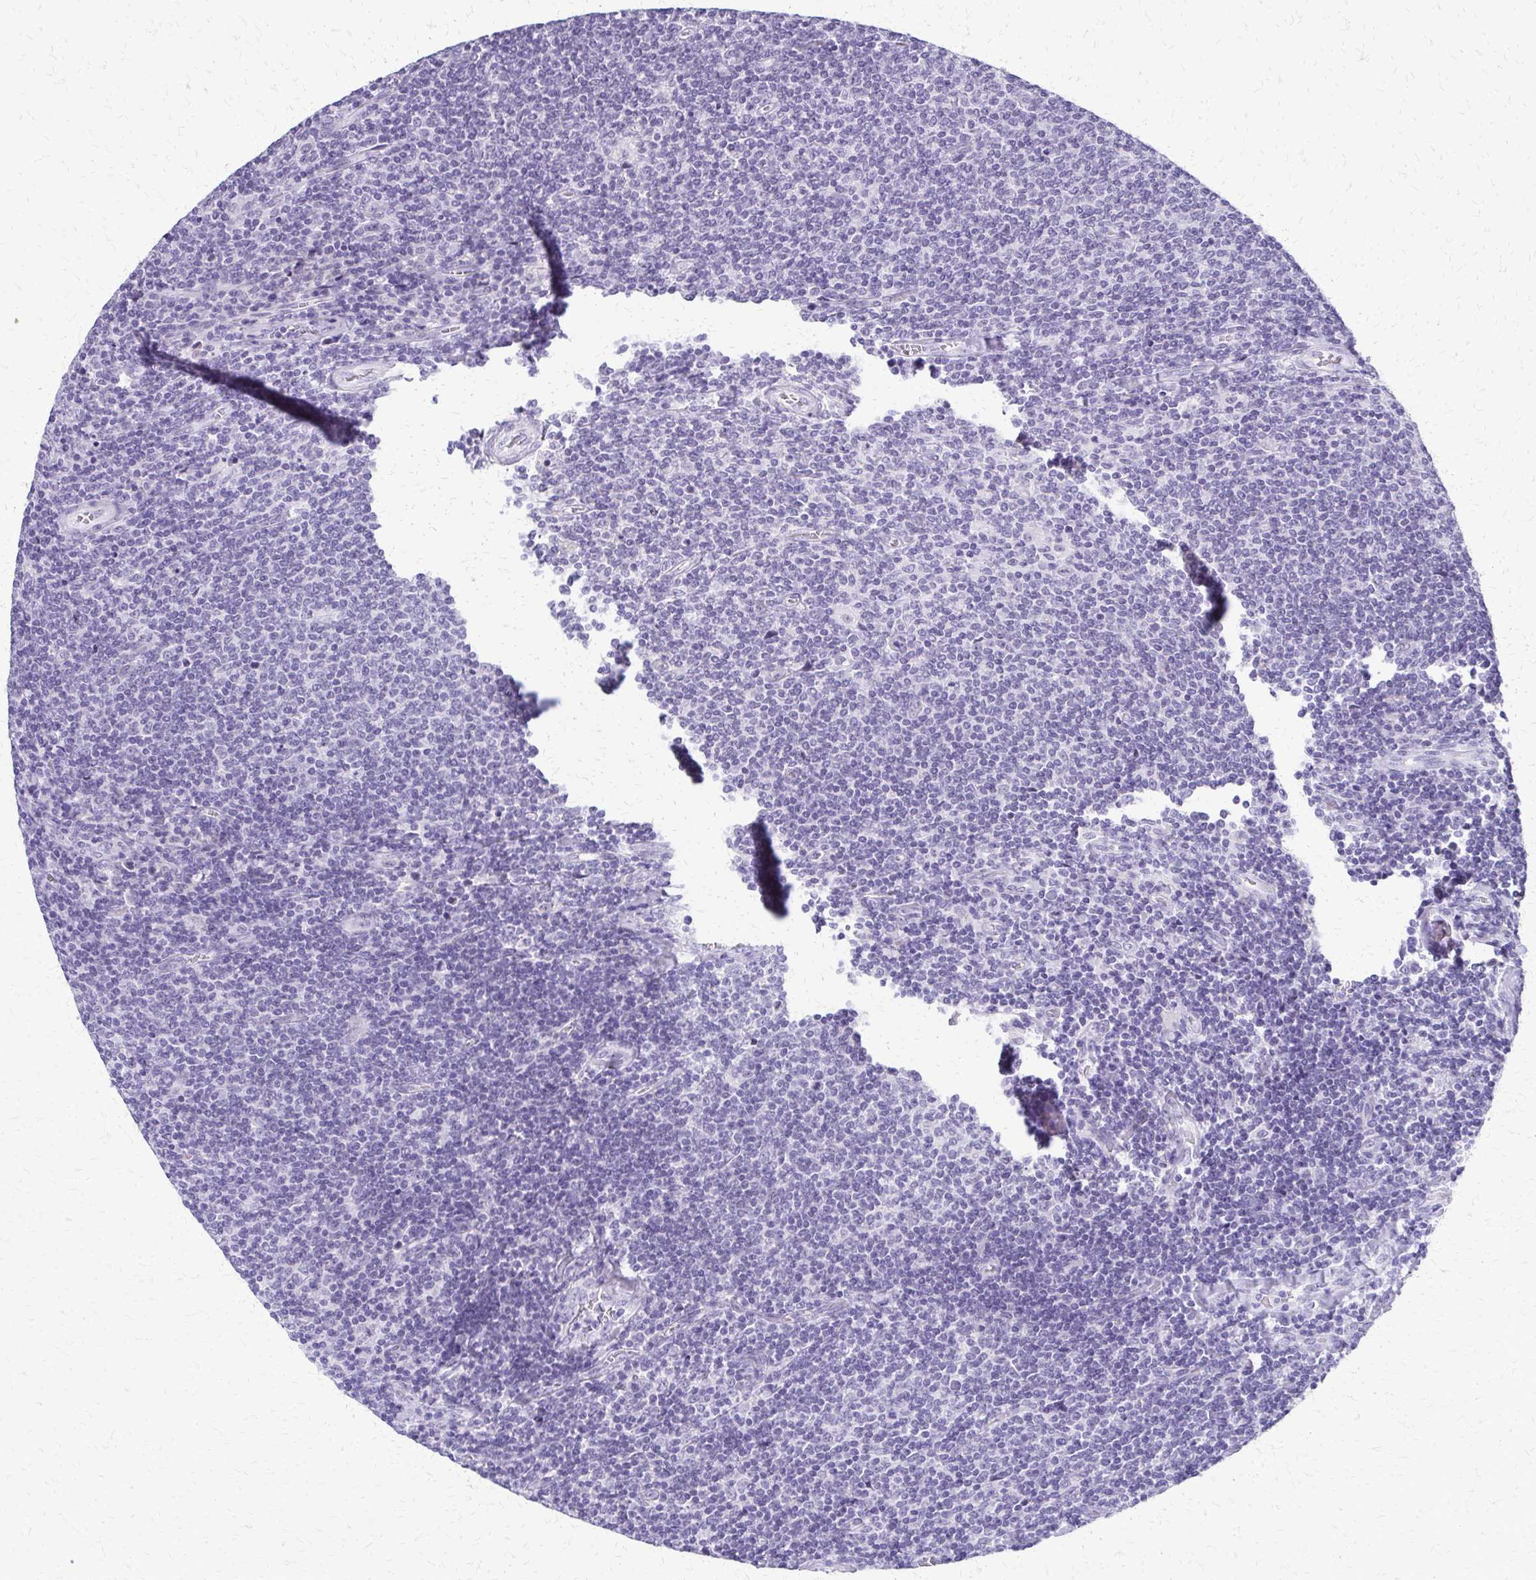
{"staining": {"intensity": "negative", "quantity": "none", "location": "none"}, "tissue": "lymphoma", "cell_type": "Tumor cells", "image_type": "cancer", "snomed": [{"axis": "morphology", "description": "Malignant lymphoma, non-Hodgkin's type, Low grade"}, {"axis": "topography", "description": "Lymph node"}], "caption": "Immunohistochemistry (IHC) histopathology image of neoplastic tissue: human lymphoma stained with DAB shows no significant protein expression in tumor cells.", "gene": "FAM162B", "patient": {"sex": "male", "age": 52}}